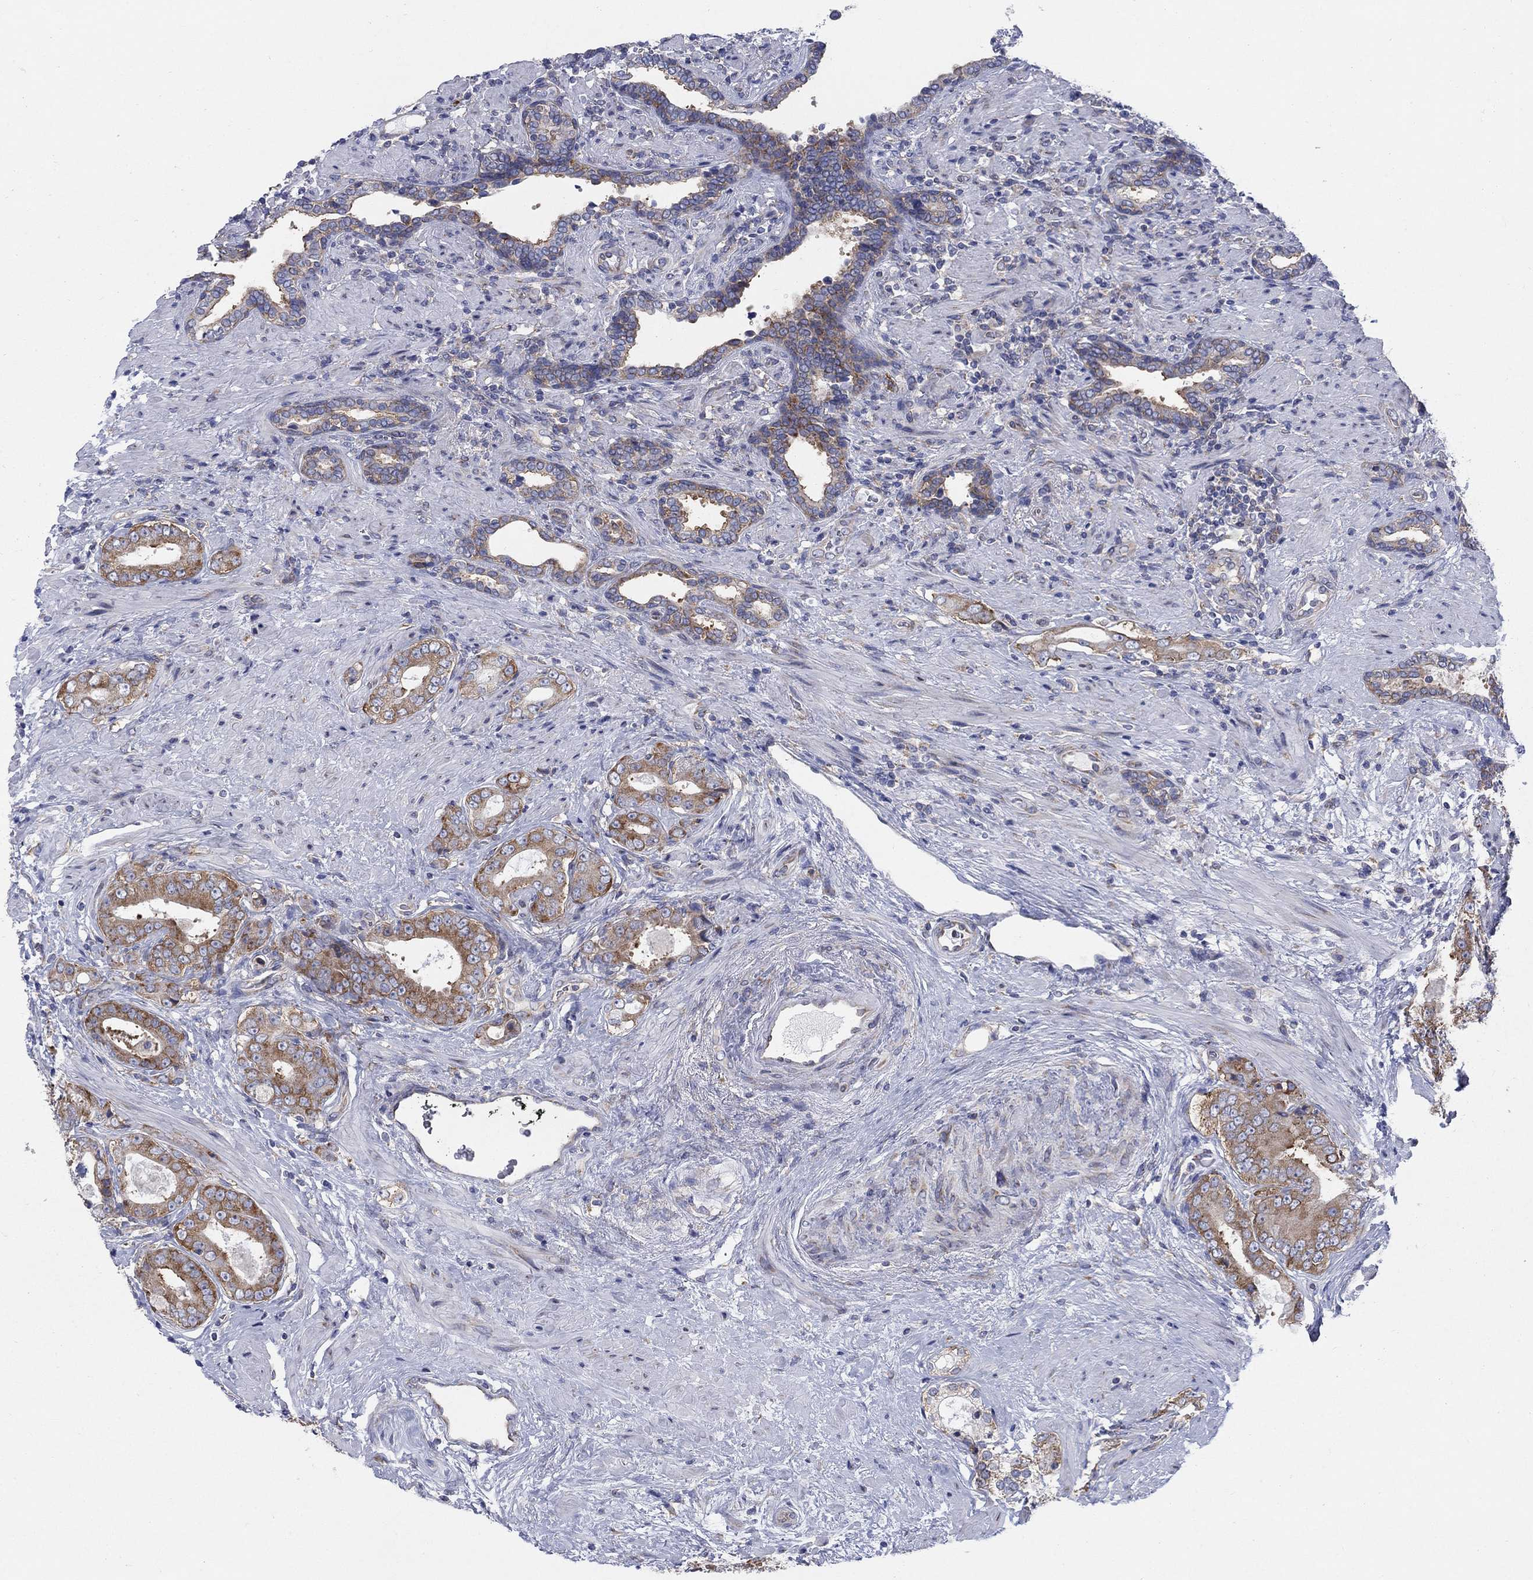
{"staining": {"intensity": "strong", "quantity": "25%-75%", "location": "cytoplasmic/membranous"}, "tissue": "prostate cancer", "cell_type": "Tumor cells", "image_type": "cancer", "snomed": [{"axis": "morphology", "description": "Adenocarcinoma, Low grade"}, {"axis": "topography", "description": "Prostate and seminal vesicle, NOS"}], "caption": "IHC of human low-grade adenocarcinoma (prostate) reveals high levels of strong cytoplasmic/membranous staining in approximately 25%-75% of tumor cells.", "gene": "TMEM59", "patient": {"sex": "male", "age": 61}}